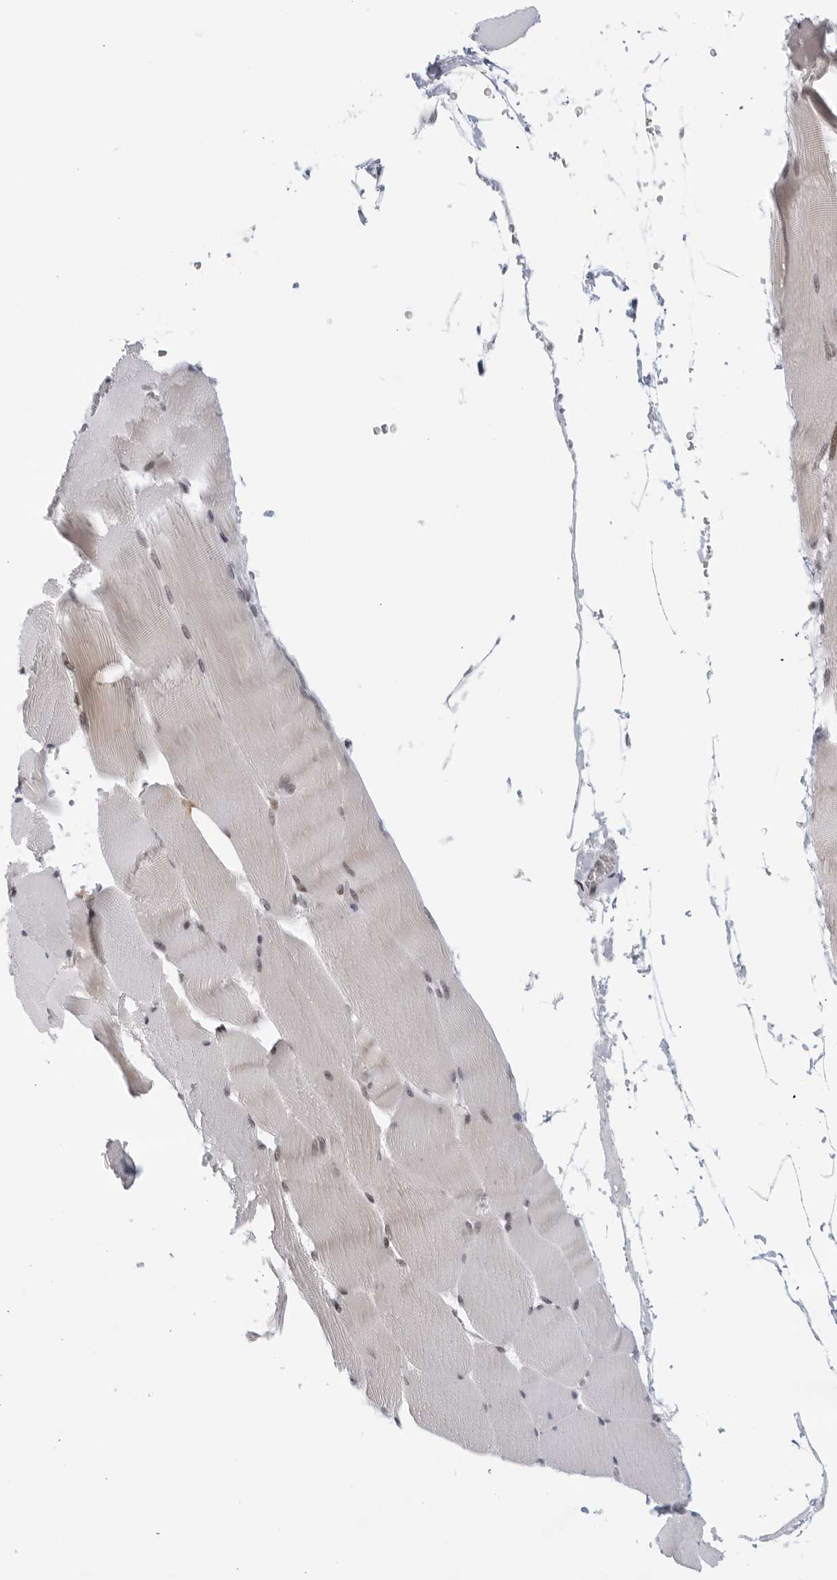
{"staining": {"intensity": "negative", "quantity": "none", "location": "none"}, "tissue": "skeletal muscle", "cell_type": "Myocytes", "image_type": "normal", "snomed": [{"axis": "morphology", "description": "Normal tissue, NOS"}, {"axis": "topography", "description": "Skeletal muscle"}], "caption": "Immunohistochemistry (IHC) image of benign skeletal muscle: human skeletal muscle stained with DAB (3,3'-diaminobenzidine) reveals no significant protein positivity in myocytes.", "gene": "RAB11FIP3", "patient": {"sex": "male", "age": 62}}